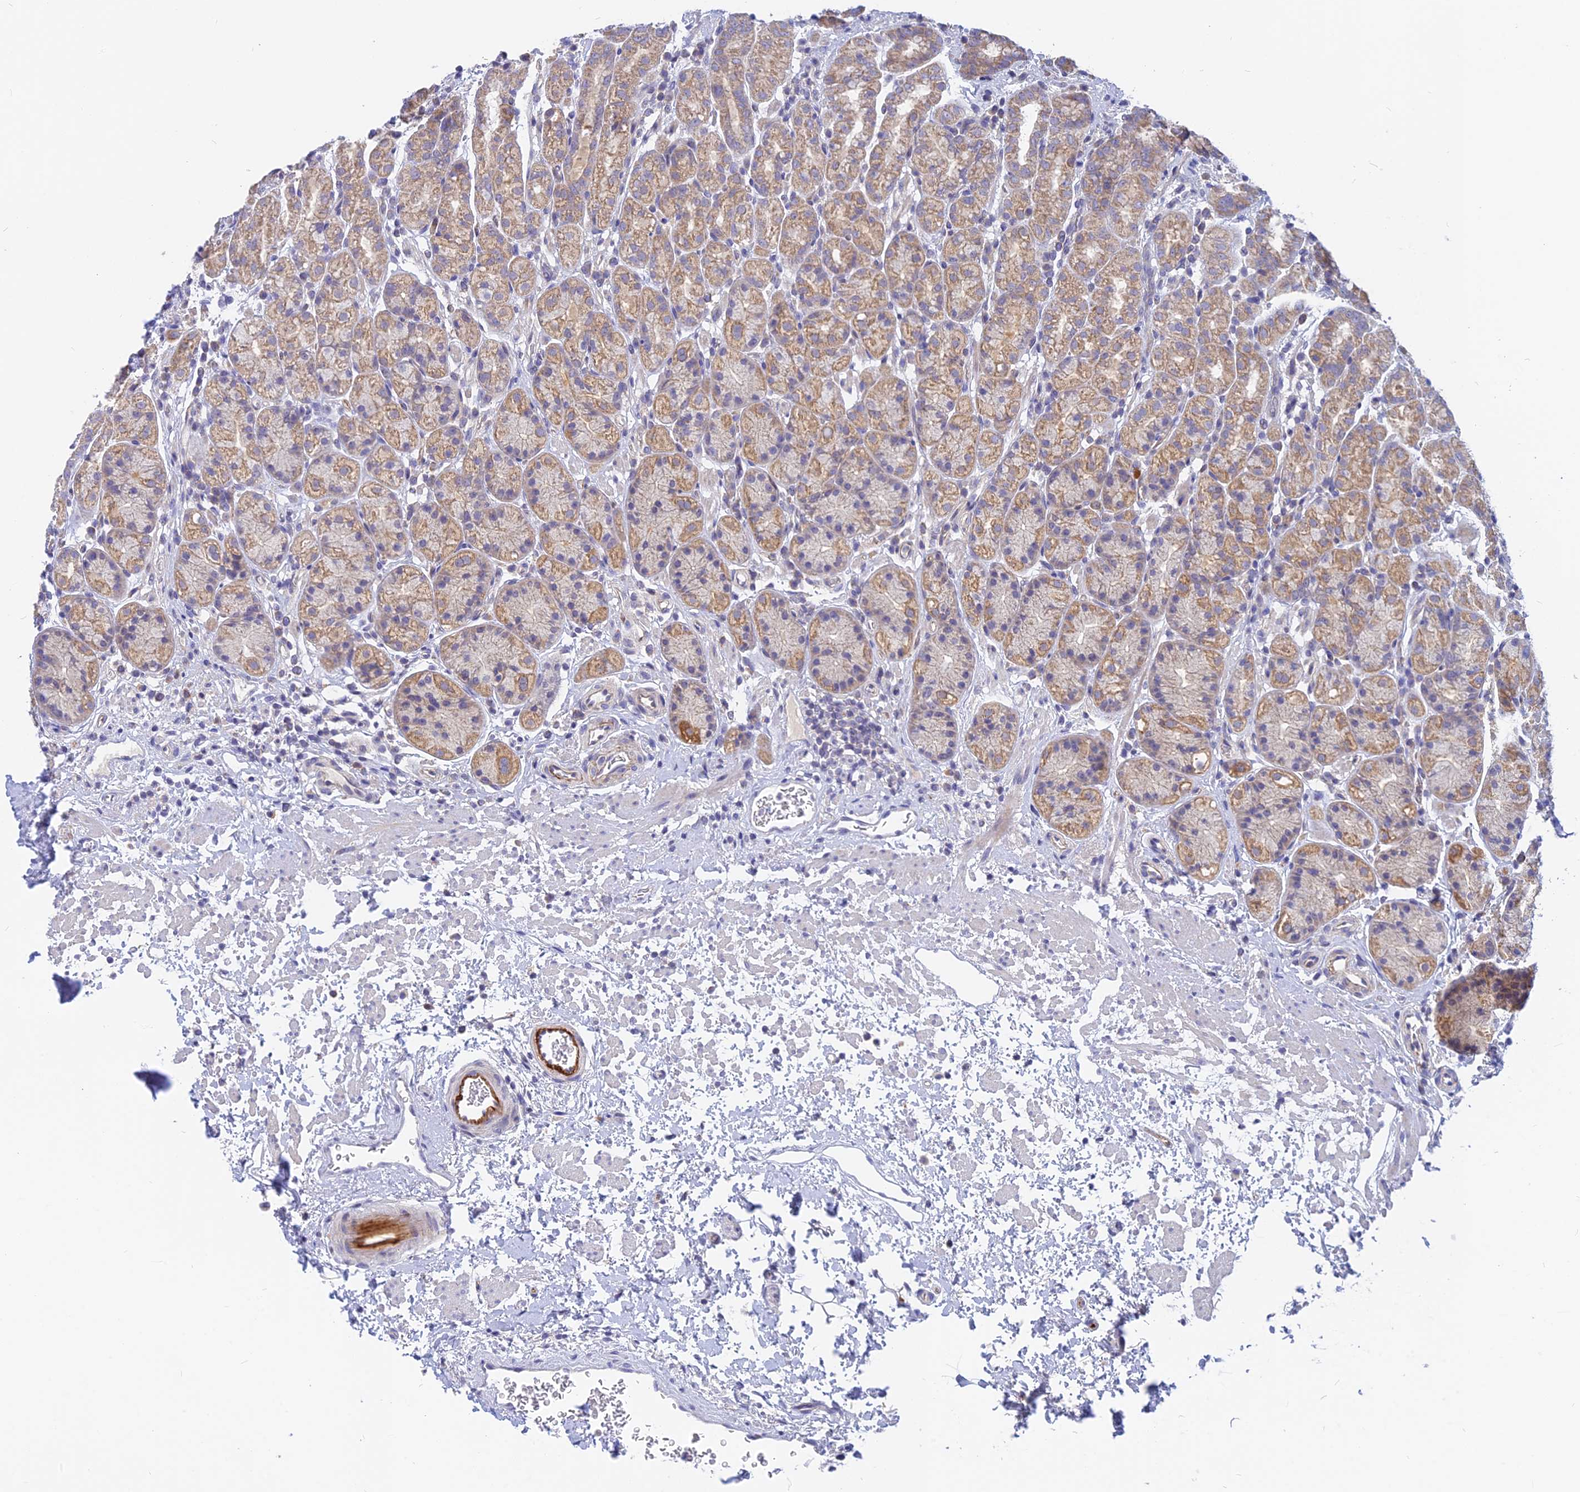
{"staining": {"intensity": "moderate", "quantity": "25%-75%", "location": "cytoplasmic/membranous"}, "tissue": "stomach", "cell_type": "Glandular cells", "image_type": "normal", "snomed": [{"axis": "morphology", "description": "Normal tissue, NOS"}, {"axis": "topography", "description": "Stomach"}], "caption": "Protein staining of unremarkable stomach reveals moderate cytoplasmic/membranous expression in about 25%-75% of glandular cells.", "gene": "CACNA1B", "patient": {"sex": "male", "age": 63}}